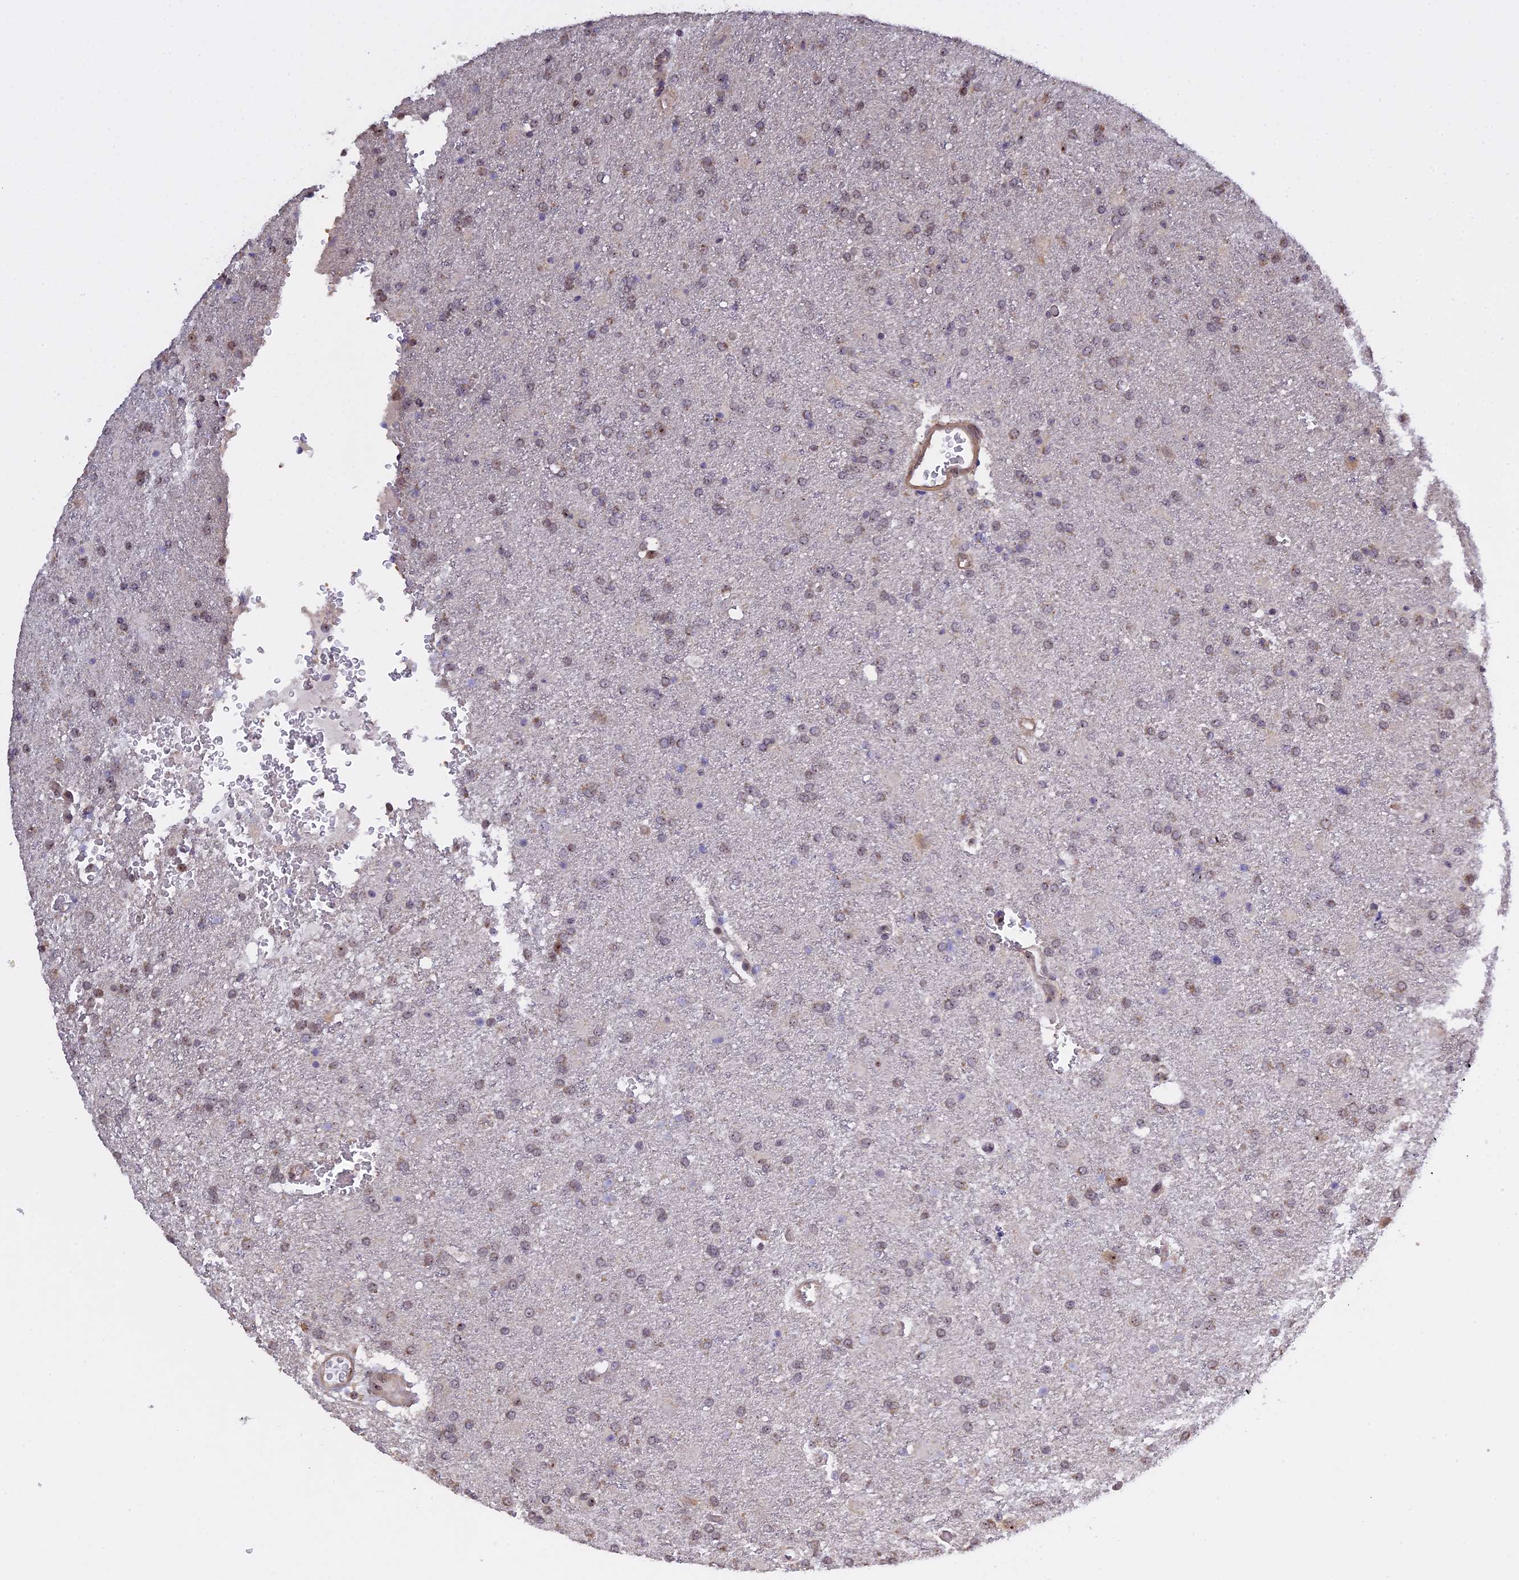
{"staining": {"intensity": "negative", "quantity": "none", "location": "none"}, "tissue": "glioma", "cell_type": "Tumor cells", "image_type": "cancer", "snomed": [{"axis": "morphology", "description": "Glioma, malignant, High grade"}, {"axis": "topography", "description": "Brain"}], "caption": "Histopathology image shows no significant protein staining in tumor cells of malignant high-grade glioma.", "gene": "MGA", "patient": {"sex": "female", "age": 74}}